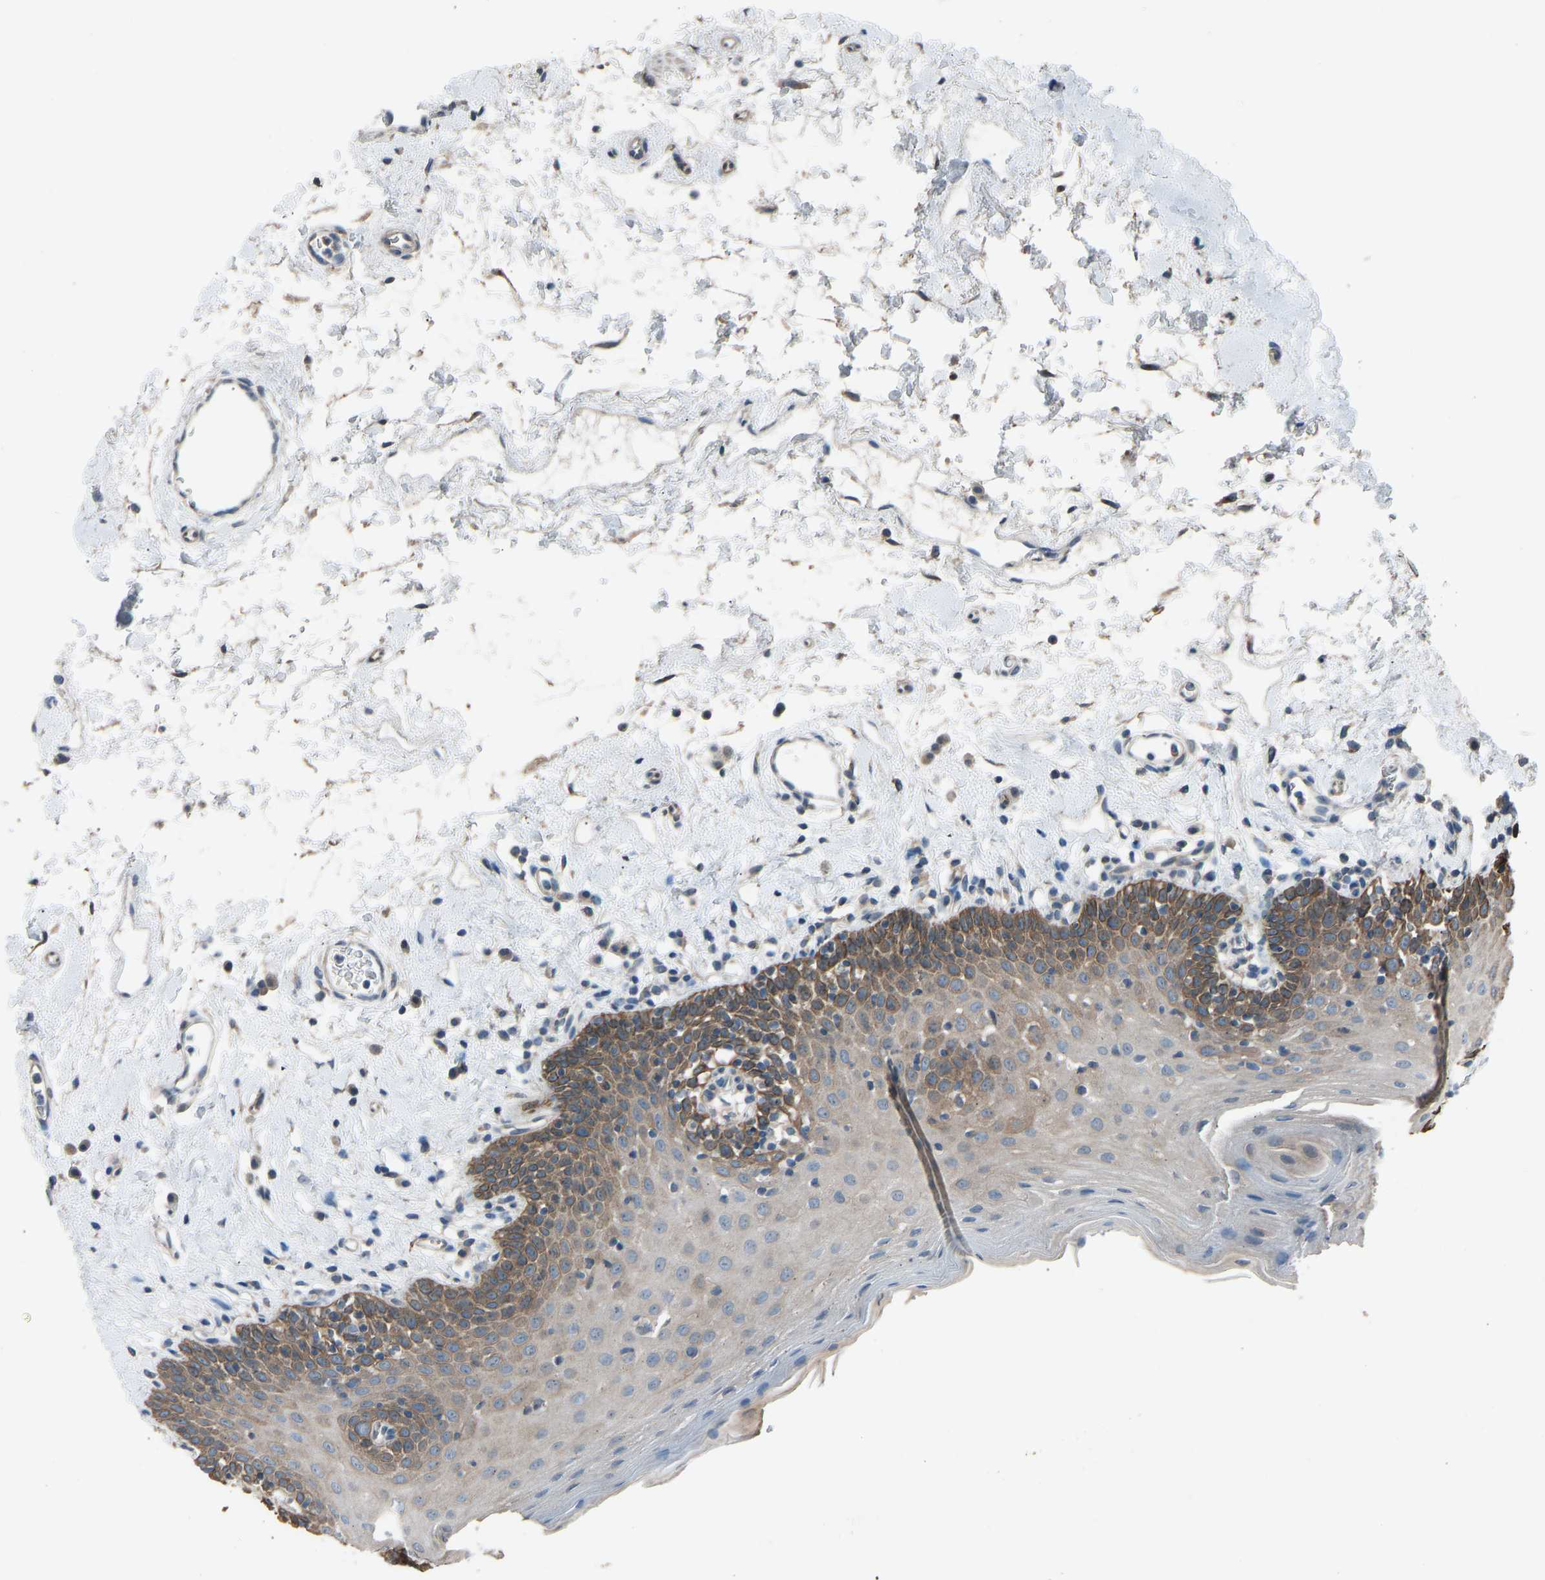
{"staining": {"intensity": "moderate", "quantity": "25%-75%", "location": "cytoplasmic/membranous"}, "tissue": "oral mucosa", "cell_type": "Squamous epithelial cells", "image_type": "normal", "snomed": [{"axis": "morphology", "description": "Normal tissue, NOS"}, {"axis": "topography", "description": "Oral tissue"}], "caption": "This is an image of immunohistochemistry staining of unremarkable oral mucosa, which shows moderate positivity in the cytoplasmic/membranous of squamous epithelial cells.", "gene": "SLC43A1", "patient": {"sex": "male", "age": 66}}